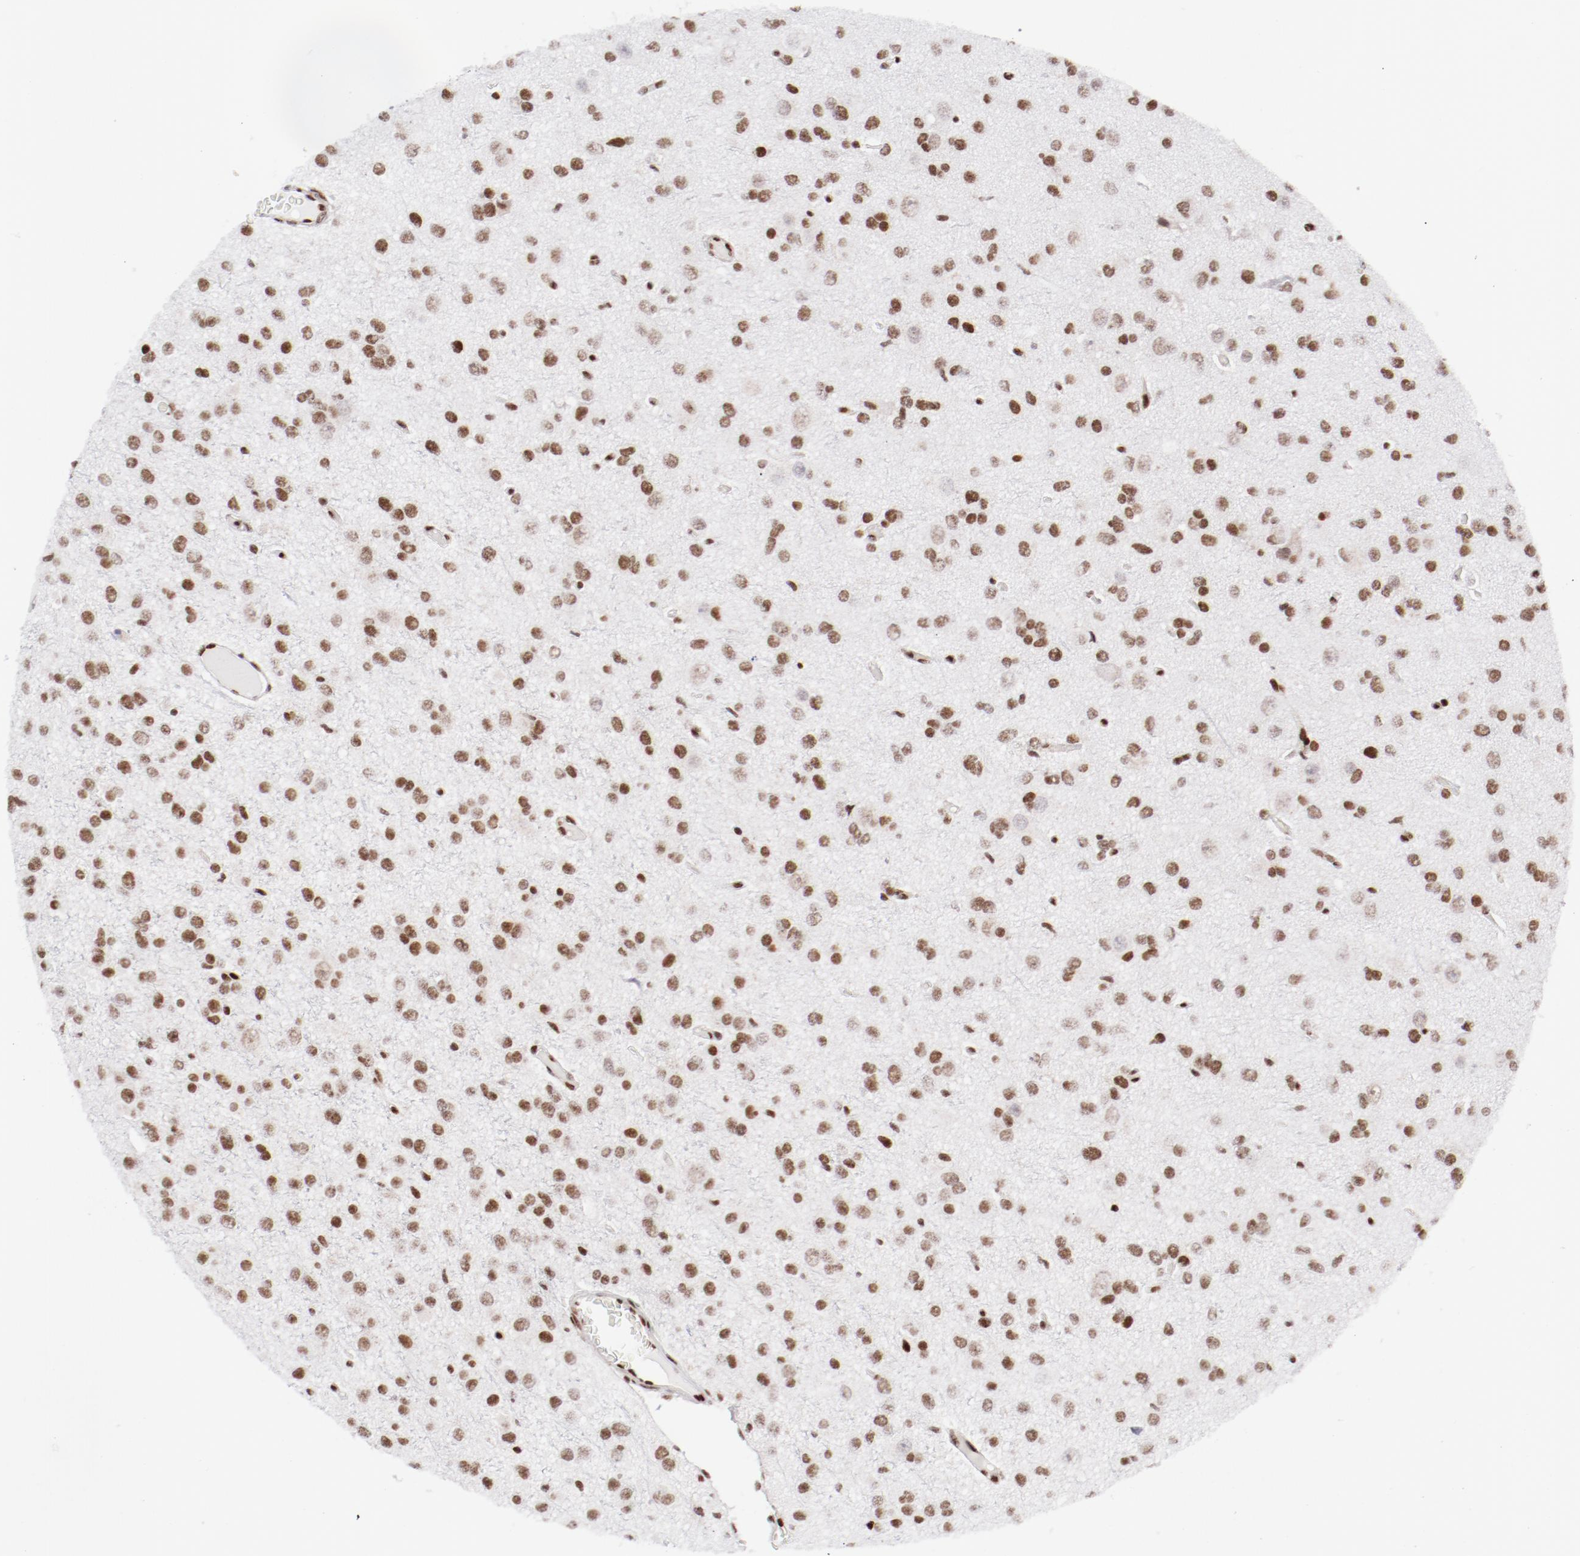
{"staining": {"intensity": "strong", "quantity": ">75%", "location": "nuclear"}, "tissue": "glioma", "cell_type": "Tumor cells", "image_type": "cancer", "snomed": [{"axis": "morphology", "description": "Glioma, malignant, Low grade"}, {"axis": "topography", "description": "Brain"}], "caption": "Approximately >75% of tumor cells in human glioma demonstrate strong nuclear protein staining as visualized by brown immunohistochemical staining.", "gene": "NFYB", "patient": {"sex": "male", "age": 42}}